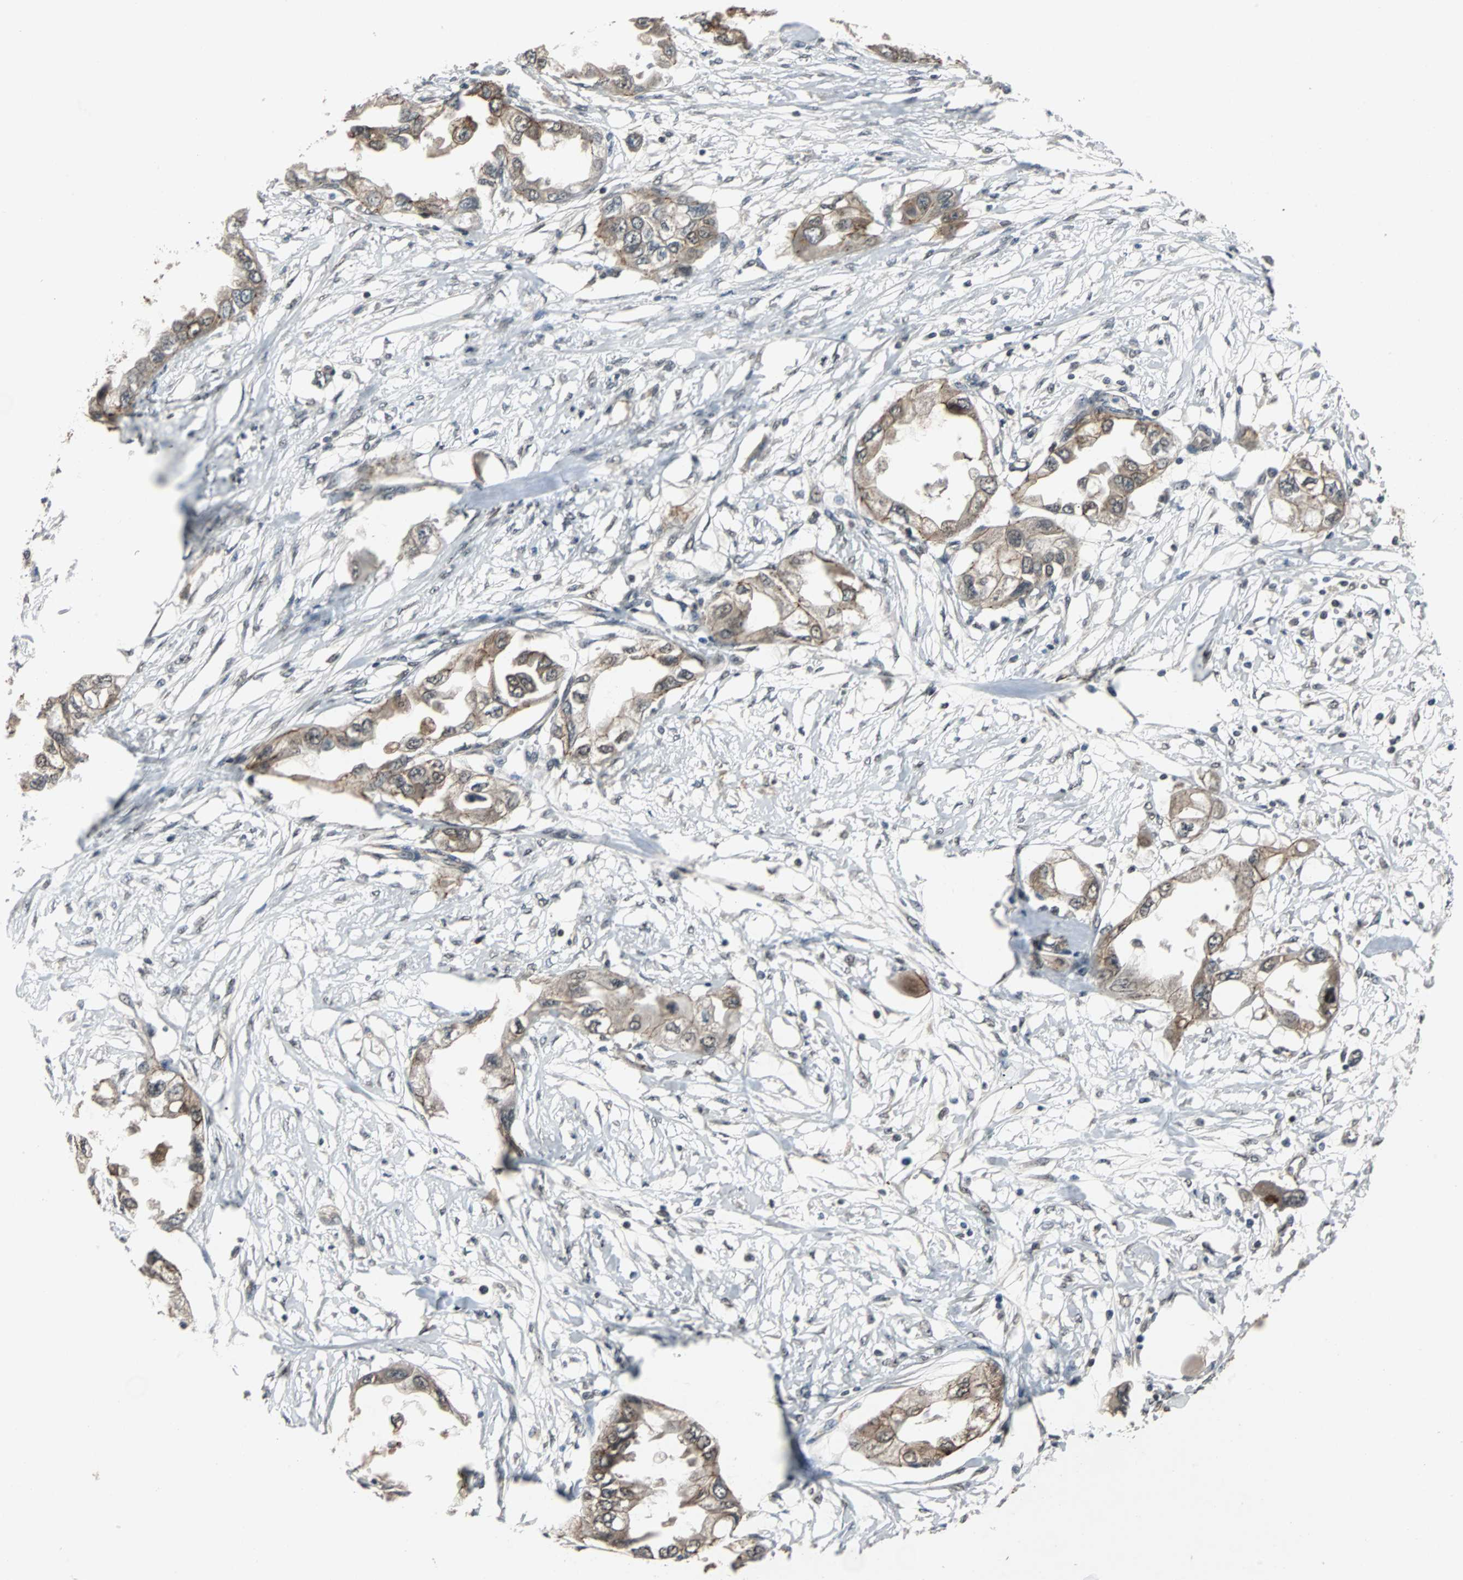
{"staining": {"intensity": "weak", "quantity": ">75%", "location": "cytoplasmic/membranous"}, "tissue": "endometrial cancer", "cell_type": "Tumor cells", "image_type": "cancer", "snomed": [{"axis": "morphology", "description": "Adenocarcinoma, NOS"}, {"axis": "topography", "description": "Endometrium"}], "caption": "This is a micrograph of IHC staining of endometrial cancer (adenocarcinoma), which shows weak positivity in the cytoplasmic/membranous of tumor cells.", "gene": "LSR", "patient": {"sex": "female", "age": 67}}